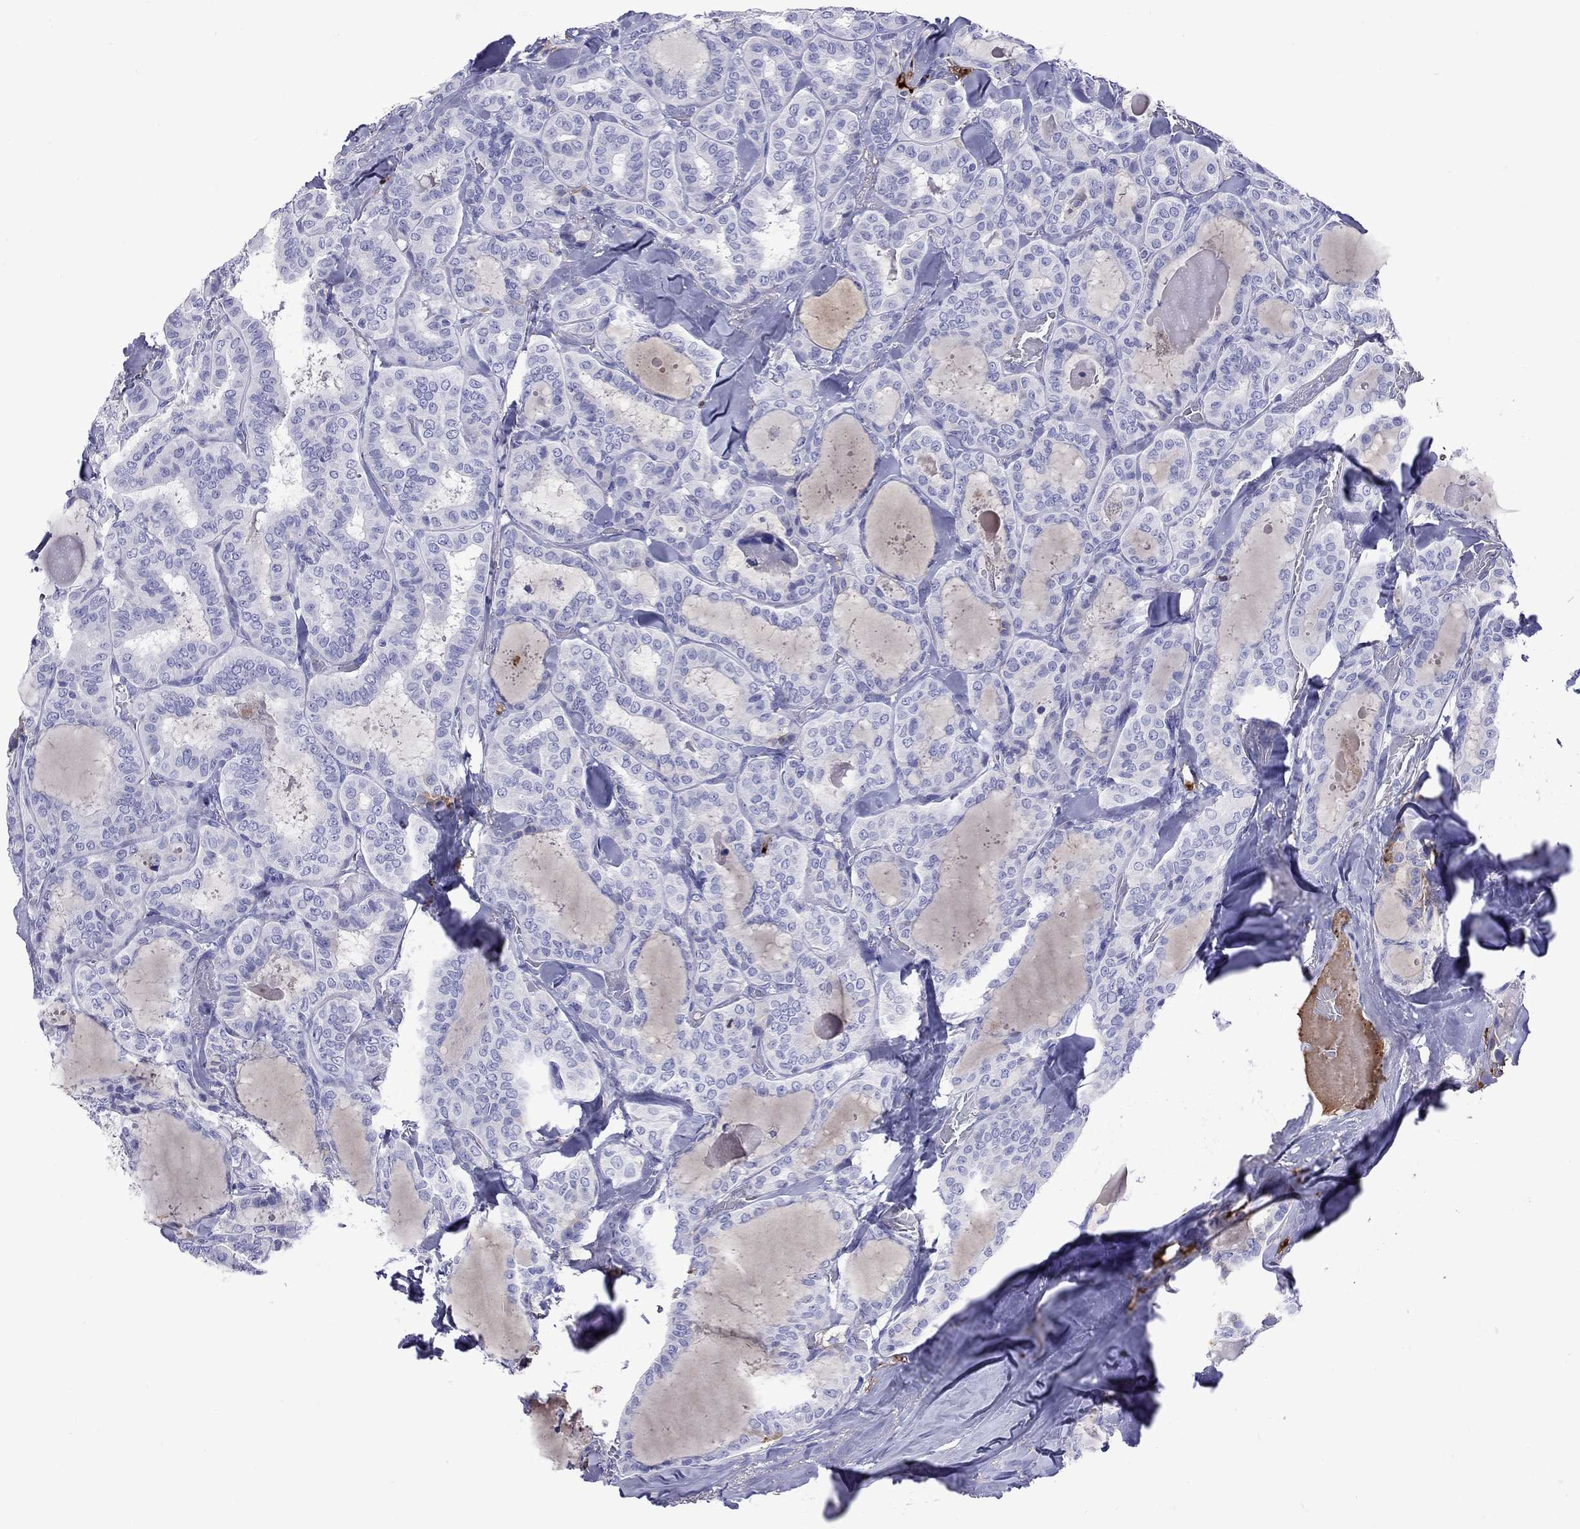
{"staining": {"intensity": "negative", "quantity": "none", "location": "none"}, "tissue": "thyroid cancer", "cell_type": "Tumor cells", "image_type": "cancer", "snomed": [{"axis": "morphology", "description": "Papillary adenocarcinoma, NOS"}, {"axis": "topography", "description": "Thyroid gland"}], "caption": "Immunohistochemical staining of thyroid cancer (papillary adenocarcinoma) displays no significant positivity in tumor cells.", "gene": "SERPINA3", "patient": {"sex": "female", "age": 39}}